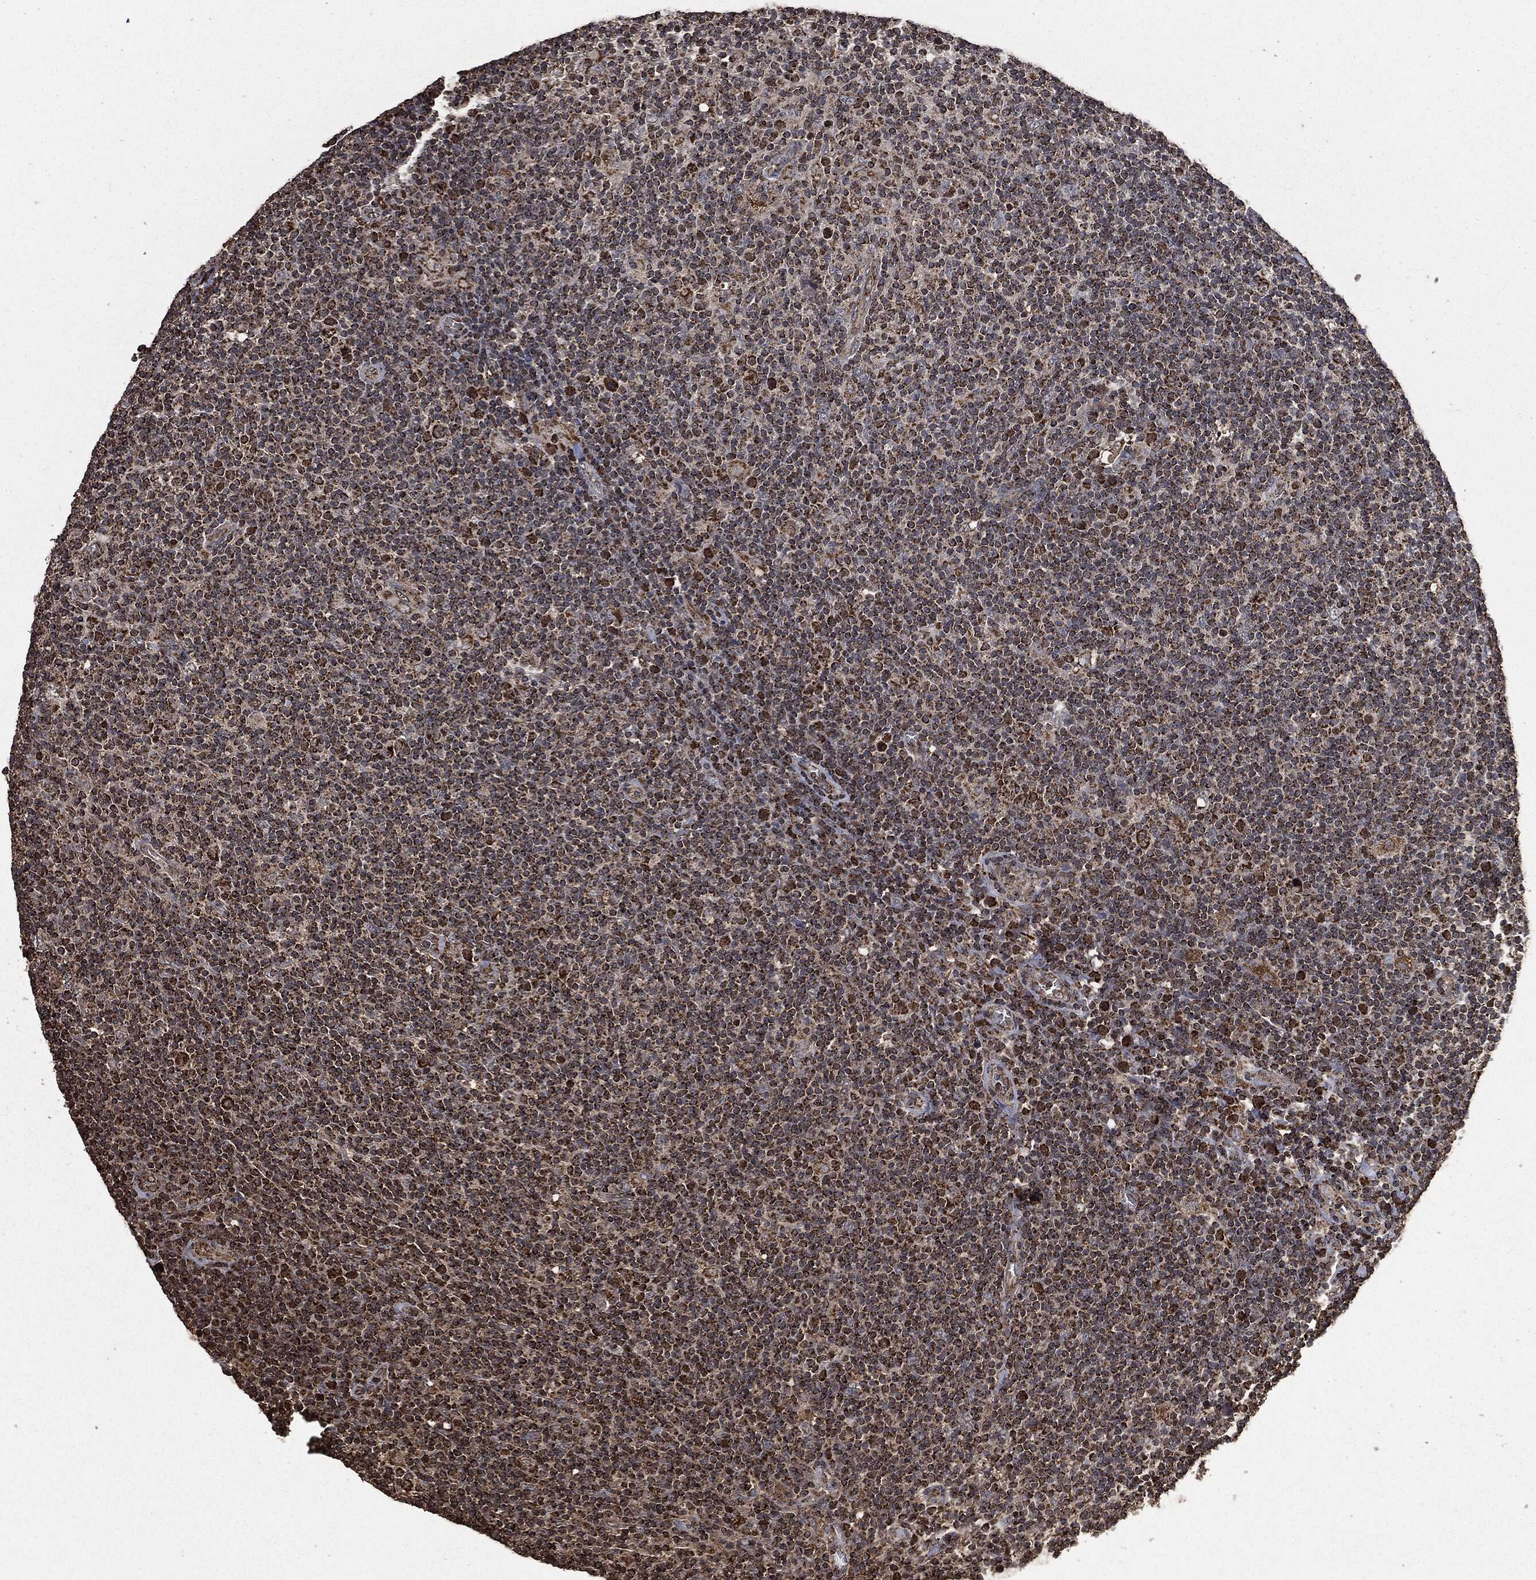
{"staining": {"intensity": "moderate", "quantity": ">75%", "location": "cytoplasmic/membranous"}, "tissue": "lymphoma", "cell_type": "Tumor cells", "image_type": "cancer", "snomed": [{"axis": "morphology", "description": "Hodgkin's disease, NOS"}, {"axis": "topography", "description": "Lymph node"}], "caption": "The immunohistochemical stain labels moderate cytoplasmic/membranous expression in tumor cells of lymphoma tissue.", "gene": "LIG3", "patient": {"sex": "male", "age": 40}}